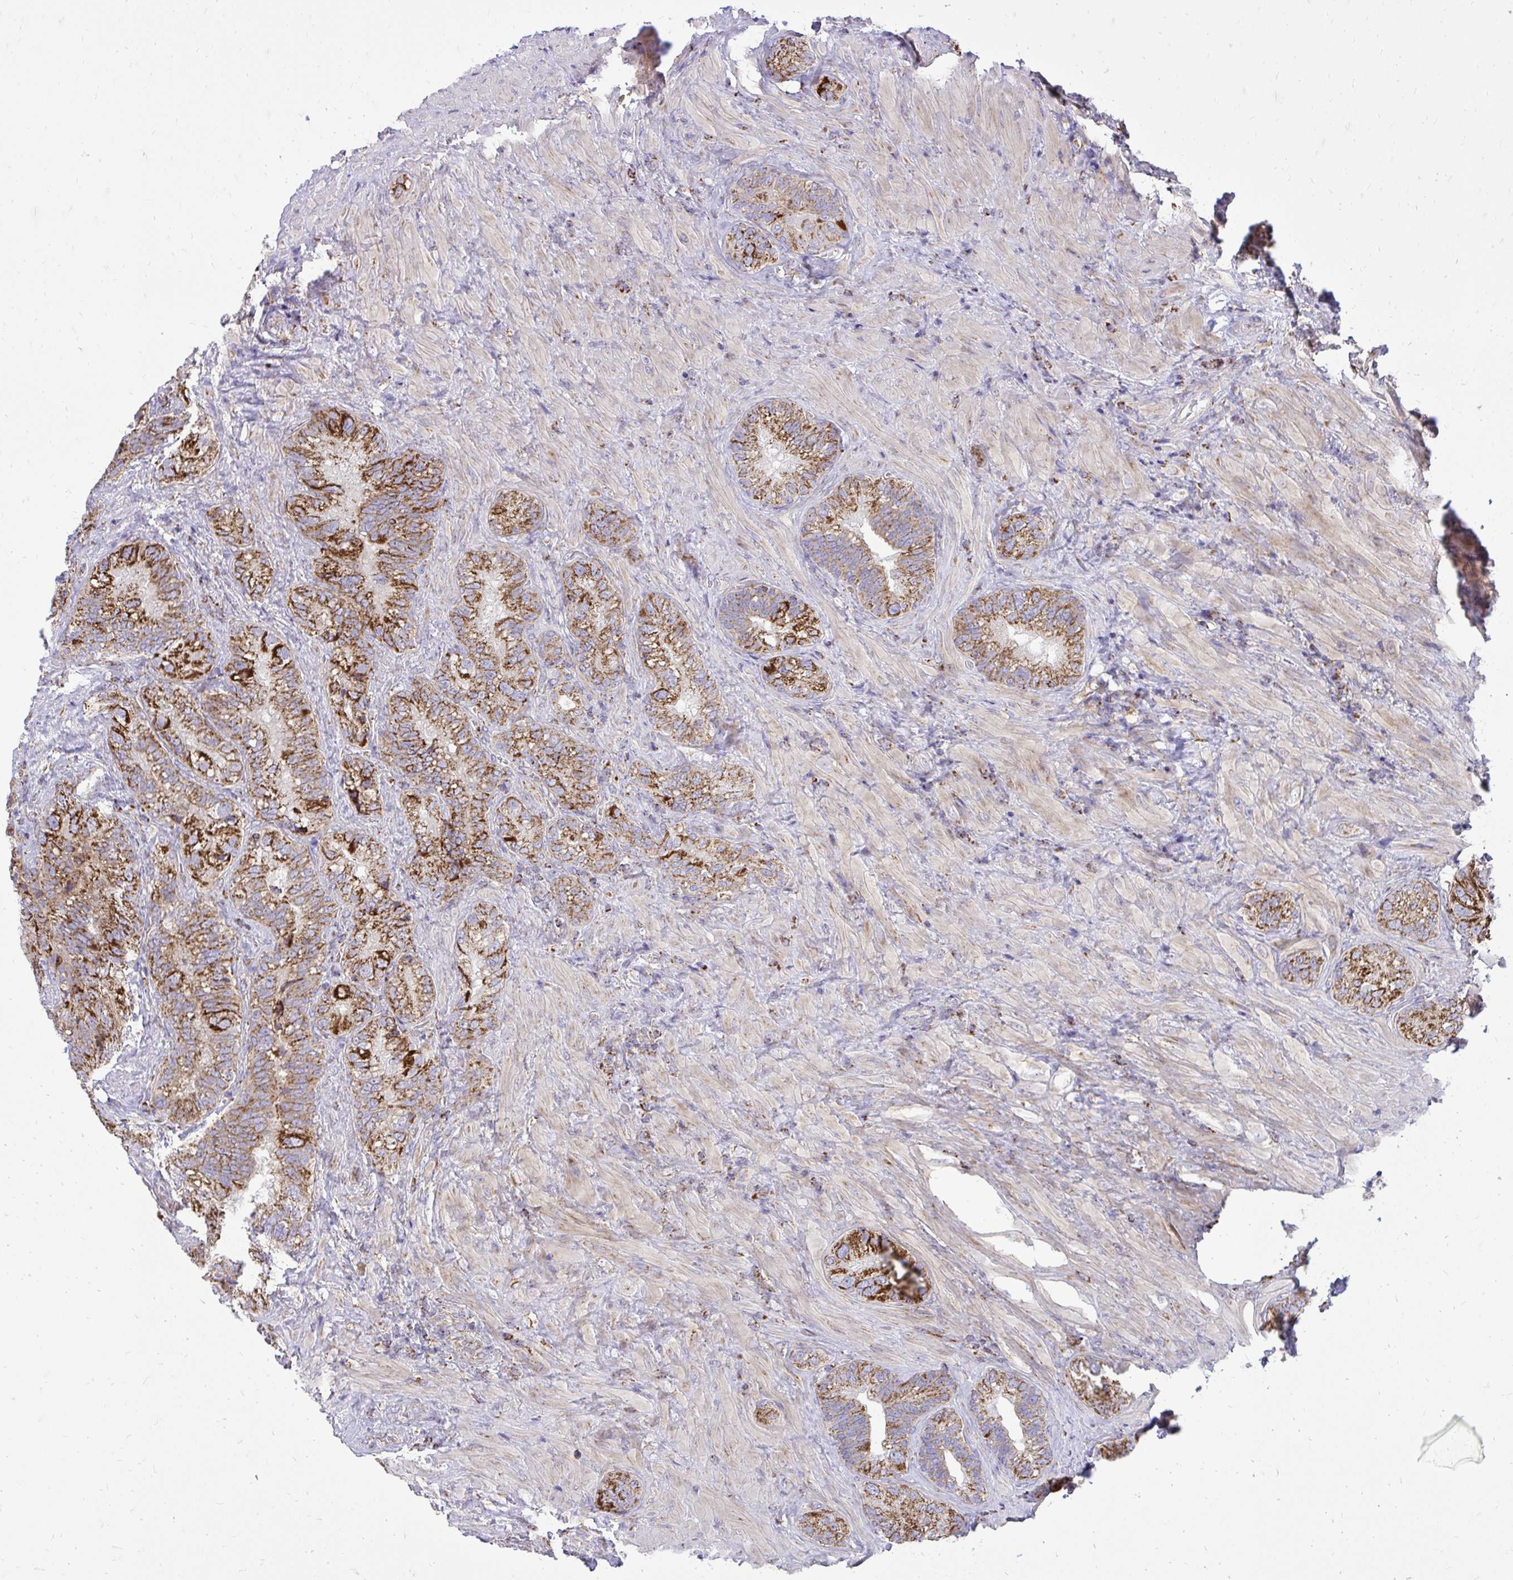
{"staining": {"intensity": "strong", "quantity": ">75%", "location": "cytoplasmic/membranous"}, "tissue": "seminal vesicle", "cell_type": "Glandular cells", "image_type": "normal", "snomed": [{"axis": "morphology", "description": "Normal tissue, NOS"}, {"axis": "topography", "description": "Seminal veicle"}], "caption": "Protein staining demonstrates strong cytoplasmic/membranous staining in approximately >75% of glandular cells in normal seminal vesicle.", "gene": "SPTBN2", "patient": {"sex": "male", "age": 68}}